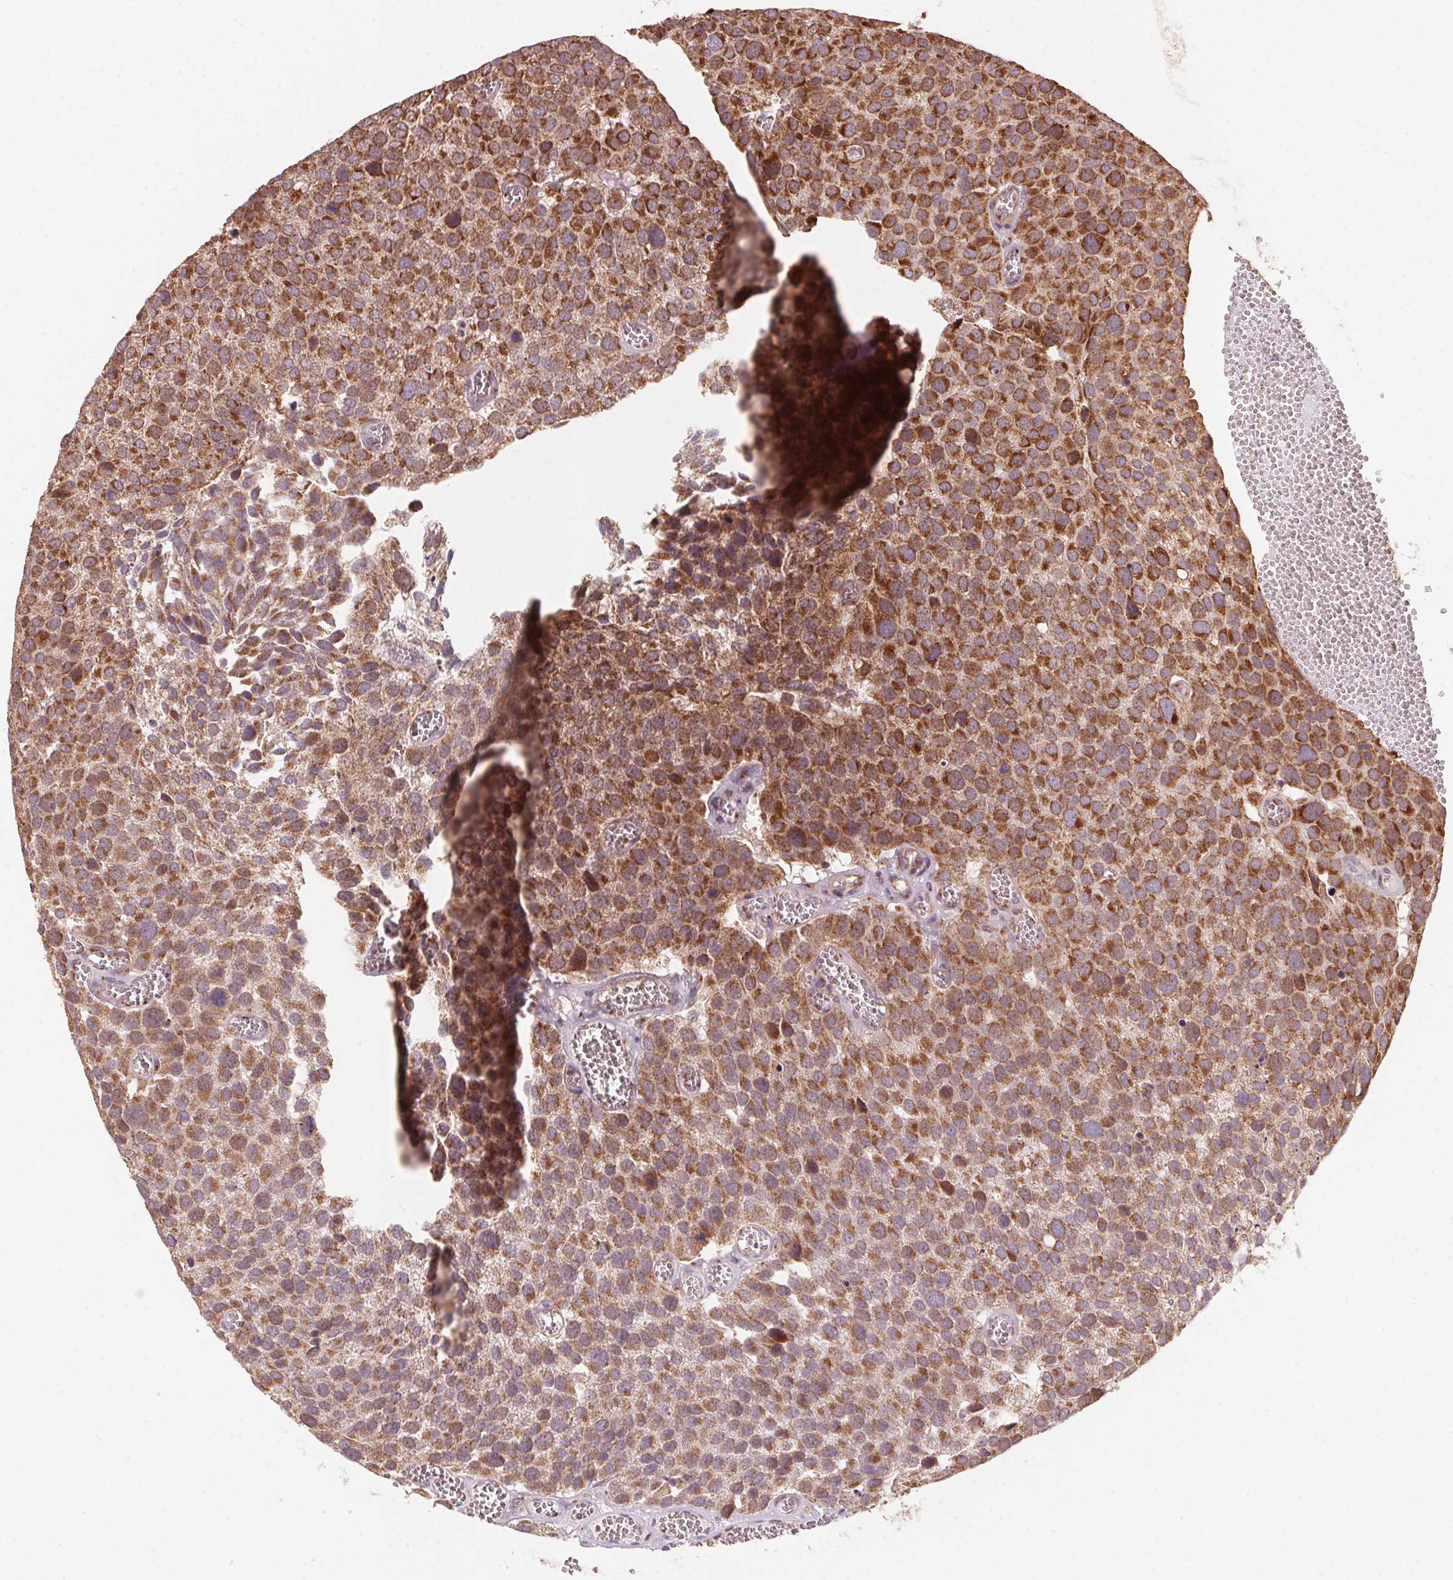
{"staining": {"intensity": "strong", "quantity": ">75%", "location": "cytoplasmic/membranous"}, "tissue": "urothelial cancer", "cell_type": "Tumor cells", "image_type": "cancer", "snomed": [{"axis": "morphology", "description": "Urothelial carcinoma, Low grade"}, {"axis": "topography", "description": "Urinary bladder"}], "caption": "Tumor cells demonstrate strong cytoplasmic/membranous staining in approximately >75% of cells in low-grade urothelial carcinoma. (IHC, brightfield microscopy, high magnification).", "gene": "TOMM70", "patient": {"sex": "female", "age": 69}}